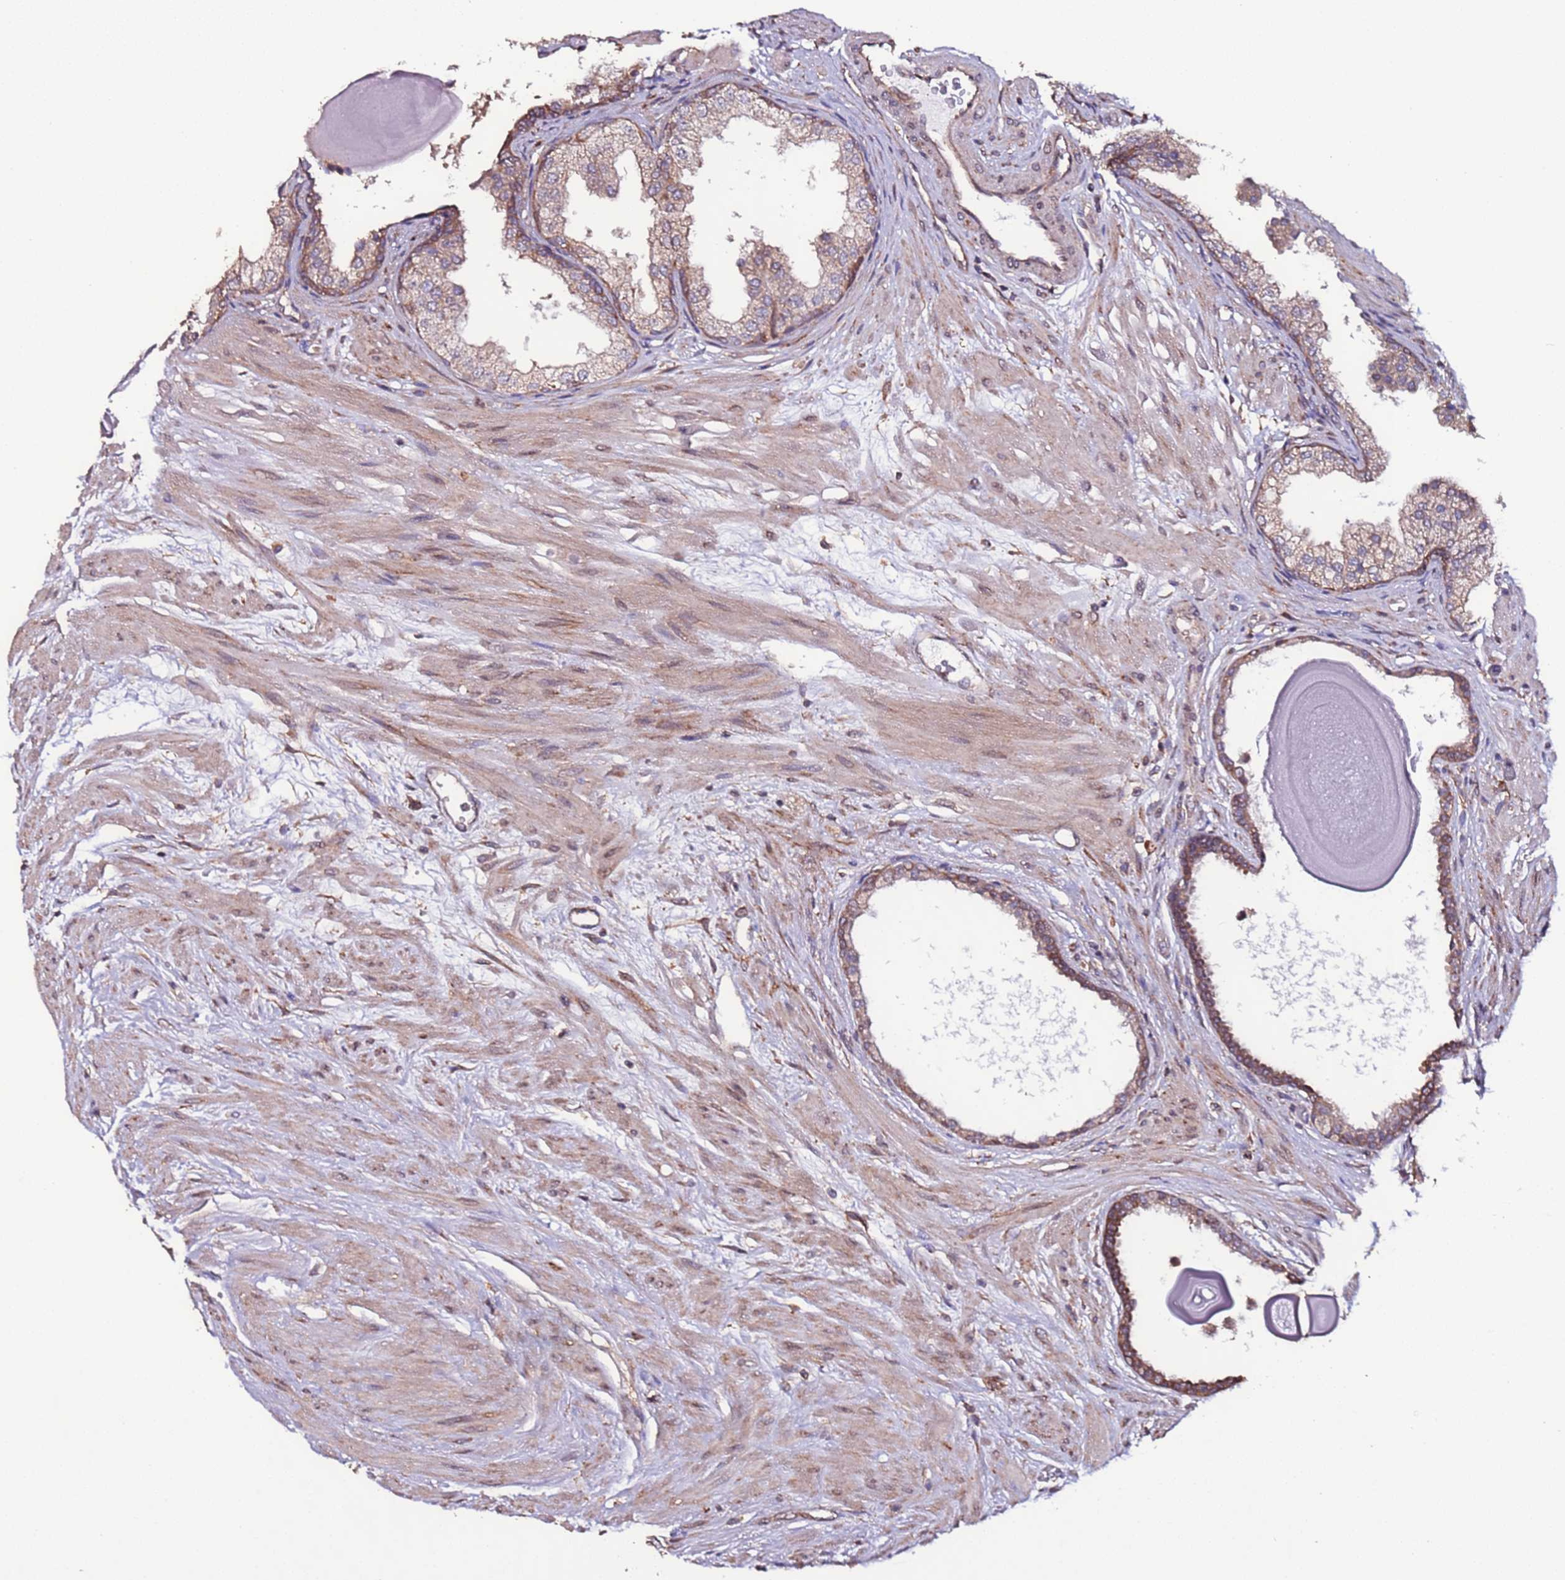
{"staining": {"intensity": "moderate", "quantity": "25%-75%", "location": "cytoplasmic/membranous"}, "tissue": "prostate", "cell_type": "Glandular cells", "image_type": "normal", "snomed": [{"axis": "morphology", "description": "Normal tissue, NOS"}, {"axis": "topography", "description": "Prostate"}], "caption": "Moderate cytoplasmic/membranous positivity is present in approximately 25%-75% of glandular cells in benign prostate.", "gene": "SLC41A3", "patient": {"sex": "male", "age": 48}}